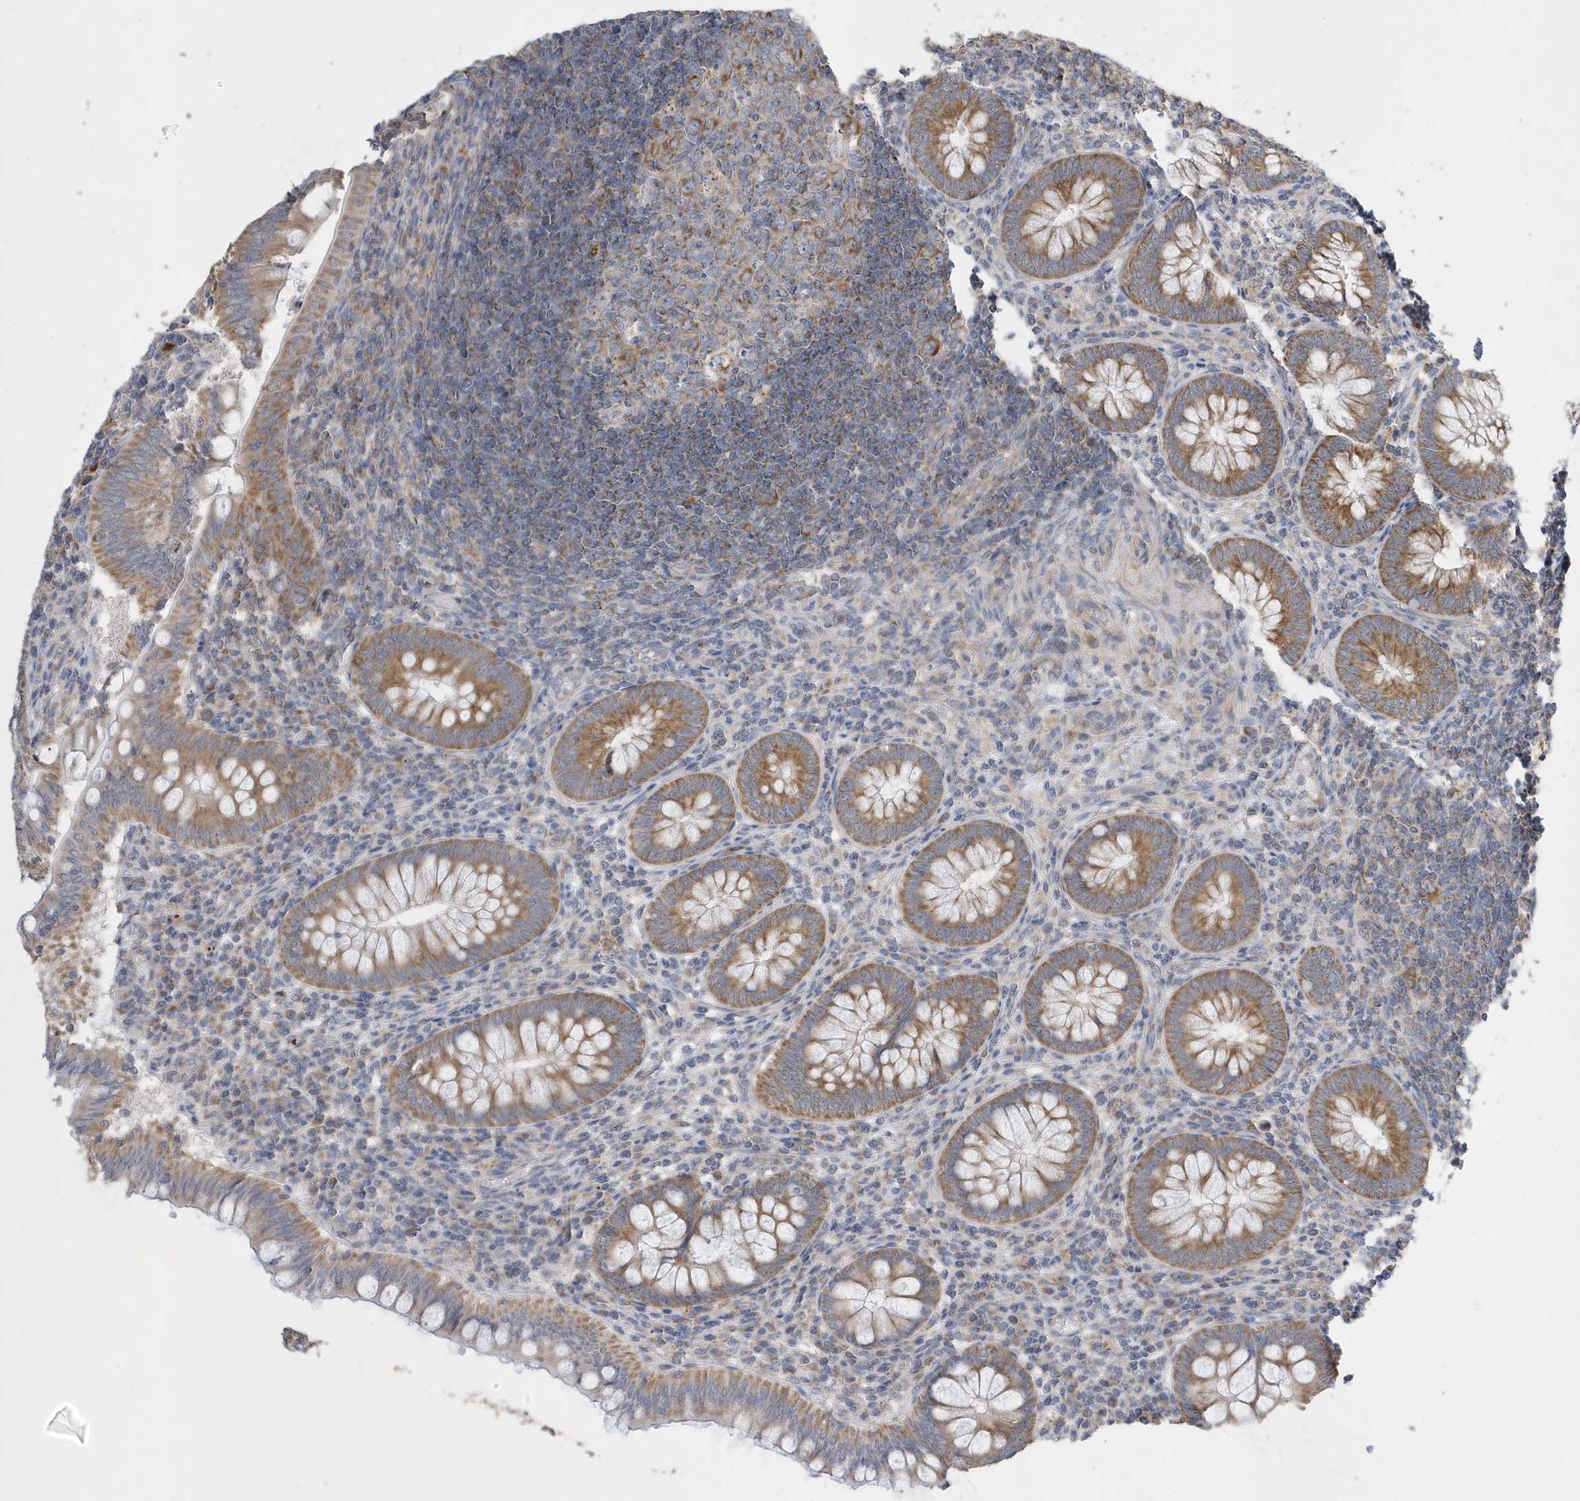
{"staining": {"intensity": "strong", "quantity": ">75%", "location": "cytoplasmic/membranous"}, "tissue": "appendix", "cell_type": "Glandular cells", "image_type": "normal", "snomed": [{"axis": "morphology", "description": "Normal tissue, NOS"}, {"axis": "topography", "description": "Appendix"}], "caption": "Strong cytoplasmic/membranous positivity for a protein is appreciated in about >75% of glandular cells of unremarkable appendix using IHC.", "gene": "SPATA5", "patient": {"sex": "male", "age": 14}}